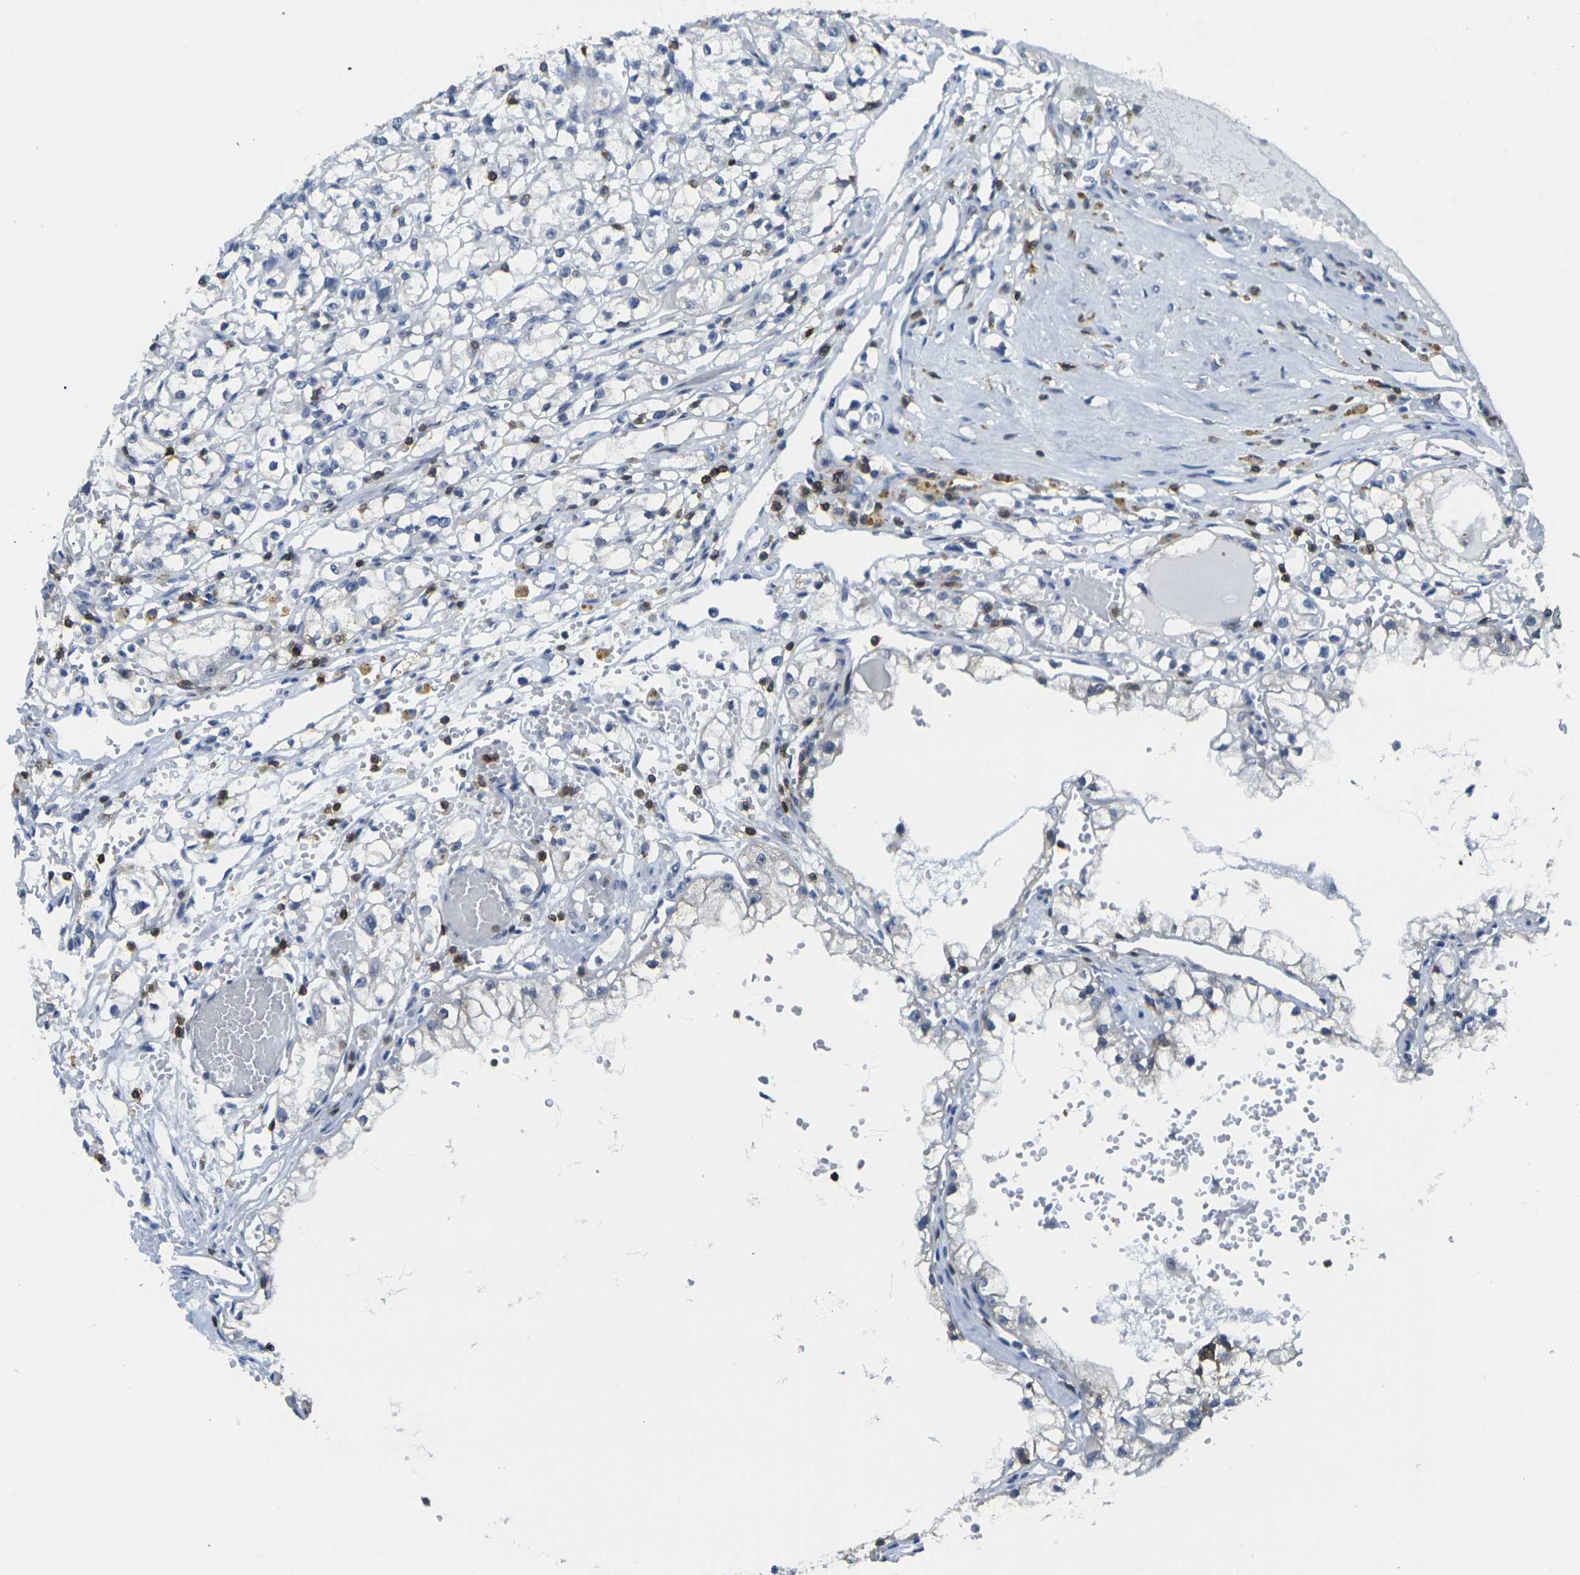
{"staining": {"intensity": "negative", "quantity": "none", "location": "none"}, "tissue": "renal cancer", "cell_type": "Tumor cells", "image_type": "cancer", "snomed": [{"axis": "morphology", "description": "Adenocarcinoma, NOS"}, {"axis": "topography", "description": "Kidney"}], "caption": "Tumor cells are negative for protein expression in human adenocarcinoma (renal).", "gene": "CD3D", "patient": {"sex": "male", "age": 56}}